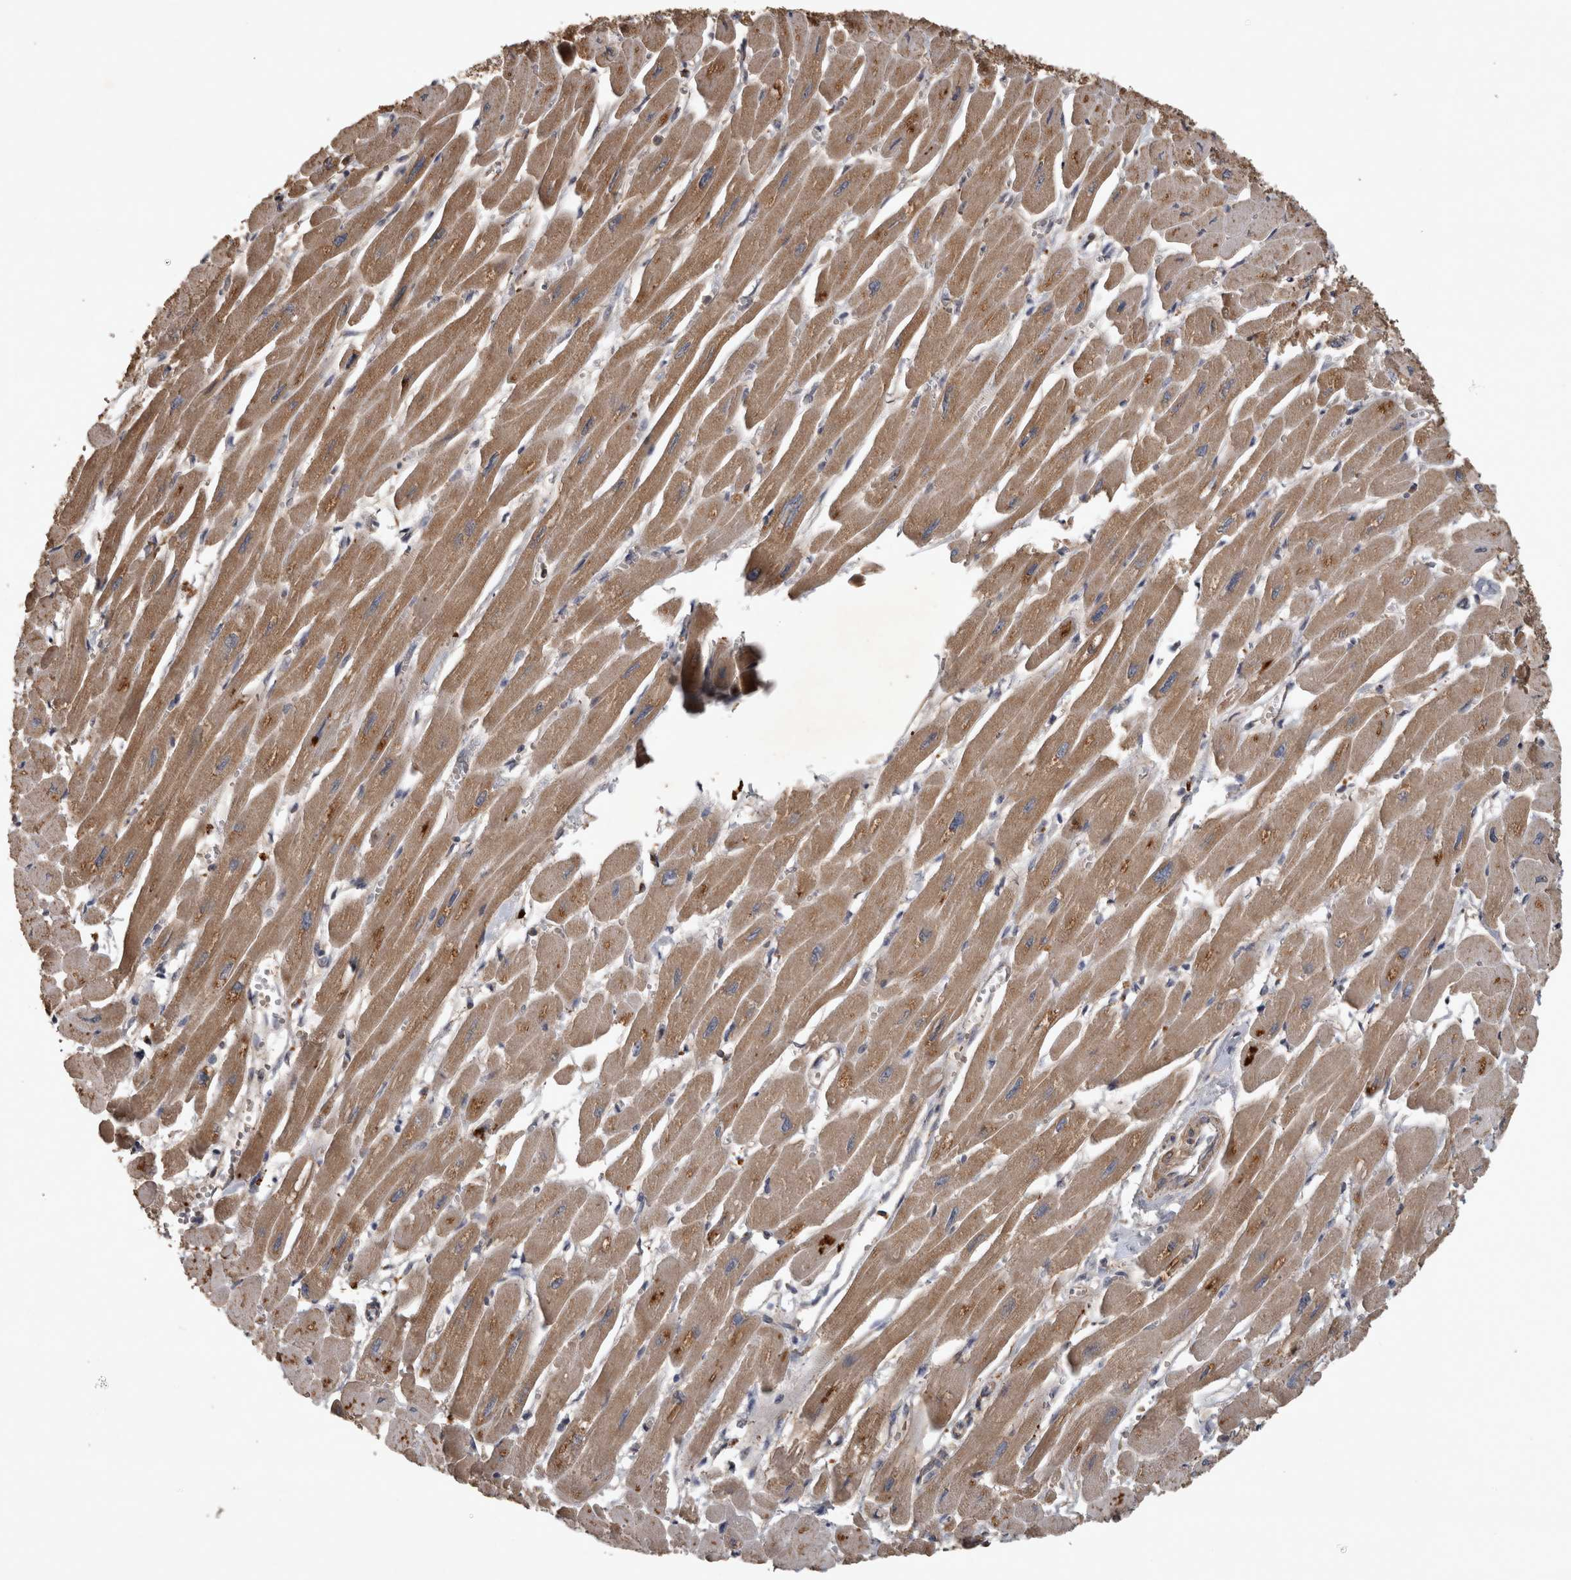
{"staining": {"intensity": "moderate", "quantity": ">75%", "location": "cytoplasmic/membranous"}, "tissue": "heart muscle", "cell_type": "Cardiomyocytes", "image_type": "normal", "snomed": [{"axis": "morphology", "description": "Normal tissue, NOS"}, {"axis": "topography", "description": "Heart"}], "caption": "An immunohistochemistry image of benign tissue is shown. Protein staining in brown highlights moderate cytoplasmic/membranous positivity in heart muscle within cardiomyocytes. Immunohistochemistry (ihc) stains the protein of interest in brown and the nuclei are stained blue.", "gene": "TRMT61B", "patient": {"sex": "female", "age": 54}}